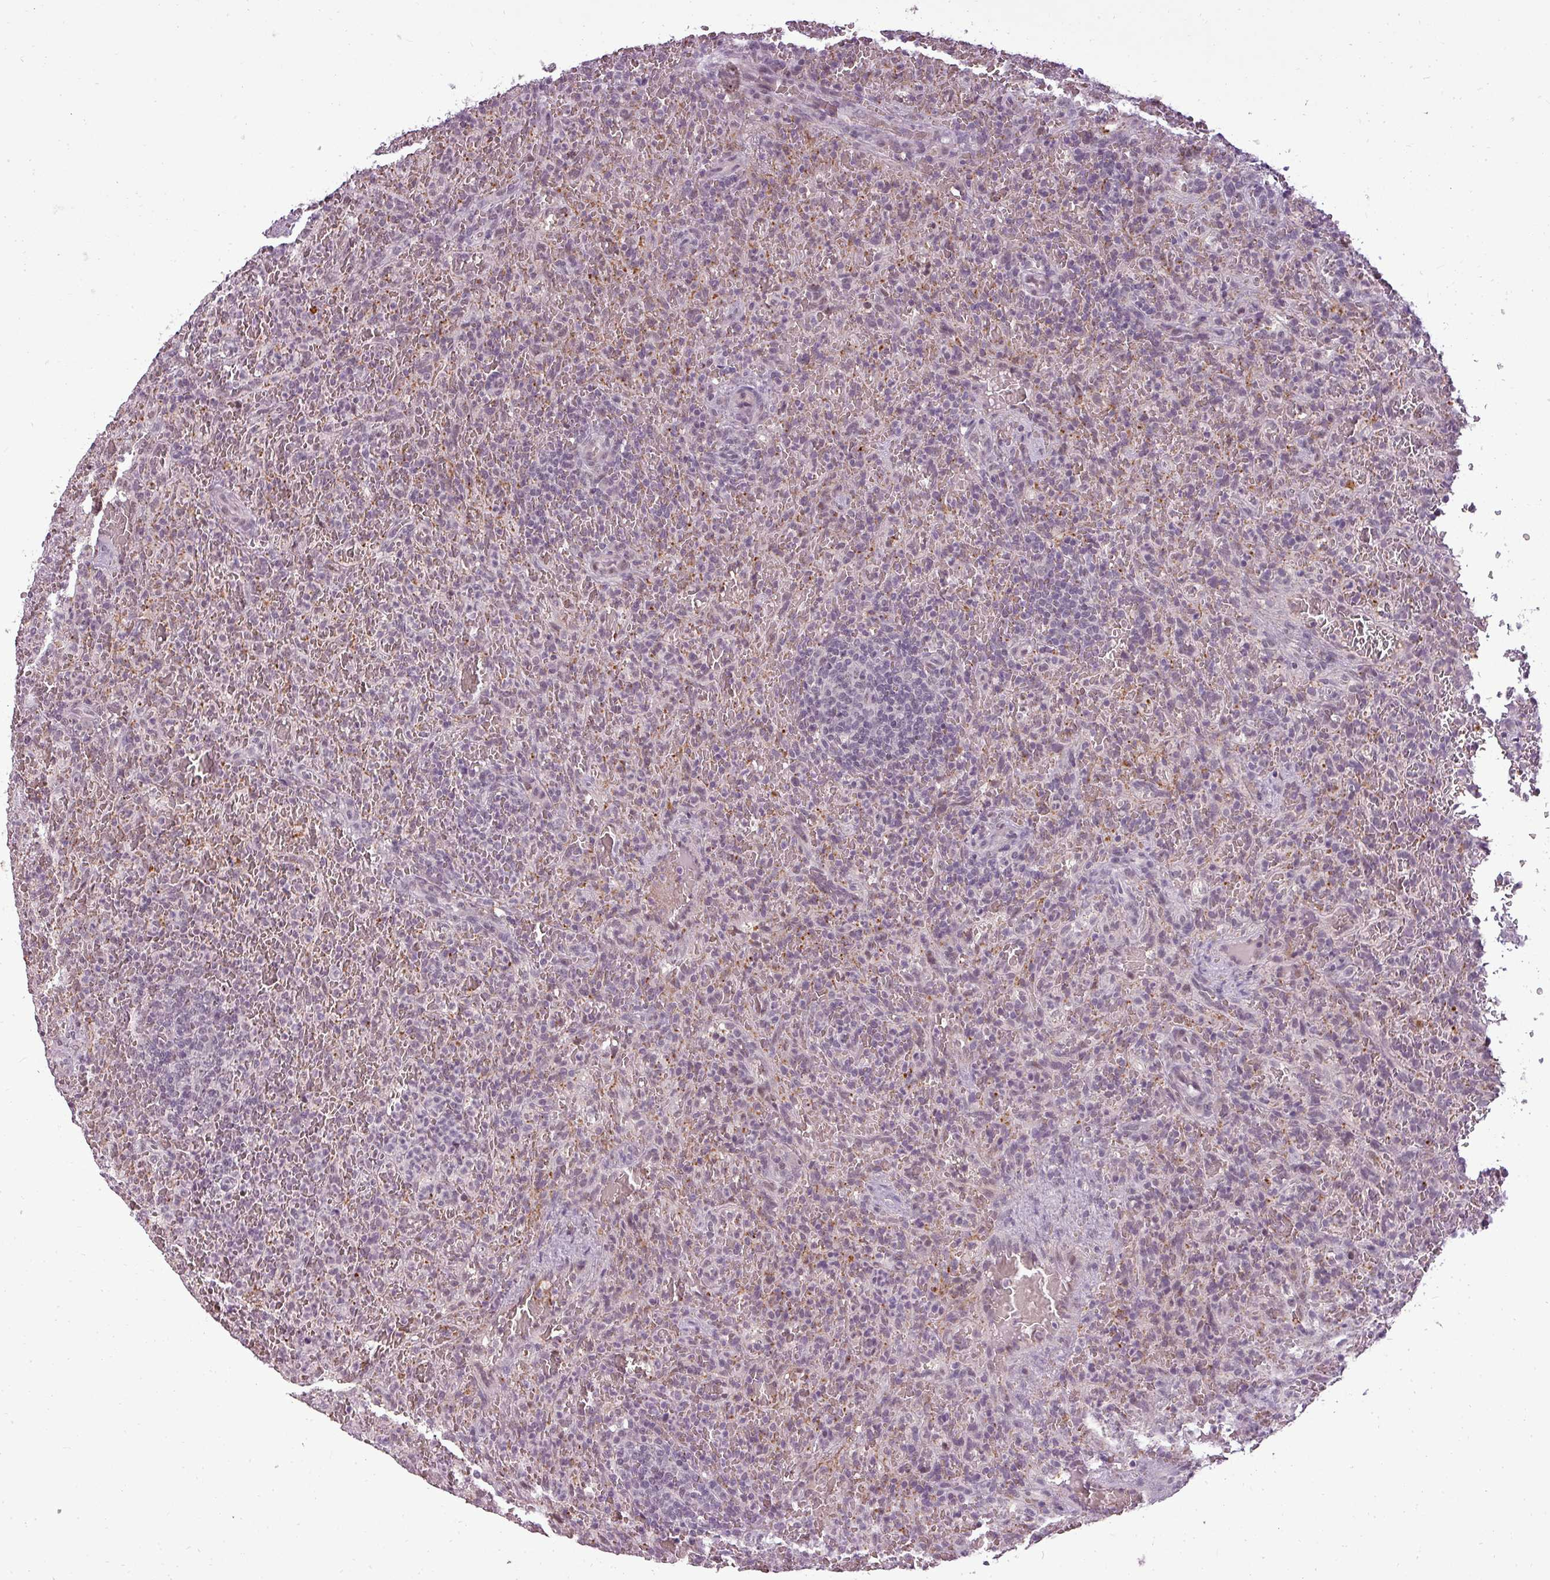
{"staining": {"intensity": "negative", "quantity": "none", "location": "none"}, "tissue": "lymphoma", "cell_type": "Tumor cells", "image_type": "cancer", "snomed": [{"axis": "morphology", "description": "Malignant lymphoma, non-Hodgkin's type, Low grade"}, {"axis": "topography", "description": "Spleen"}], "caption": "Low-grade malignant lymphoma, non-Hodgkin's type stained for a protein using immunohistochemistry (IHC) demonstrates no positivity tumor cells.", "gene": "BCAS3", "patient": {"sex": "female", "age": 64}}